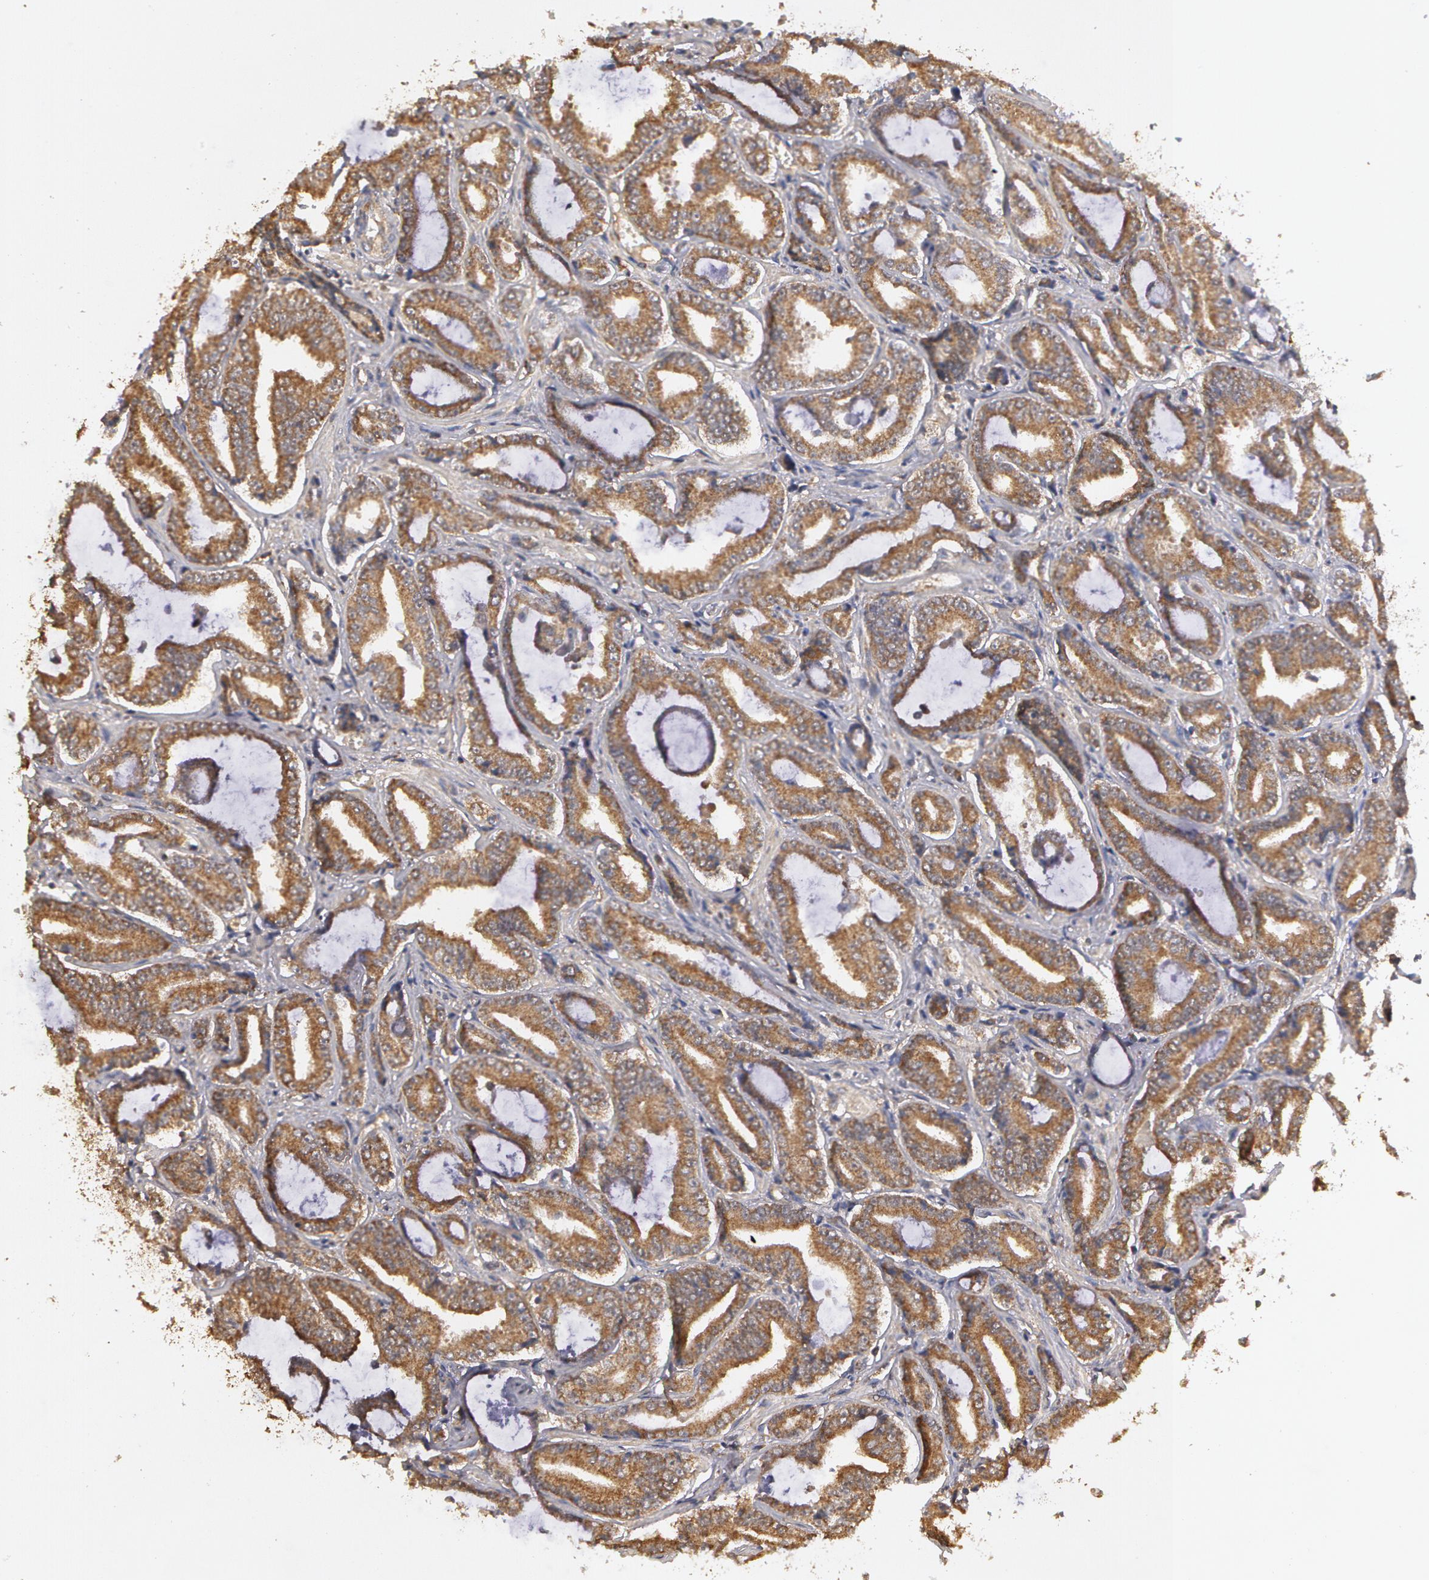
{"staining": {"intensity": "moderate", "quantity": ">75%", "location": "cytoplasmic/membranous"}, "tissue": "prostate cancer", "cell_type": "Tumor cells", "image_type": "cancer", "snomed": [{"axis": "morphology", "description": "Adenocarcinoma, Low grade"}, {"axis": "topography", "description": "Prostate"}], "caption": "DAB immunohistochemical staining of human prostate cancer (adenocarcinoma (low-grade)) demonstrates moderate cytoplasmic/membranous protein staining in approximately >75% of tumor cells.", "gene": "MPST", "patient": {"sex": "male", "age": 65}}